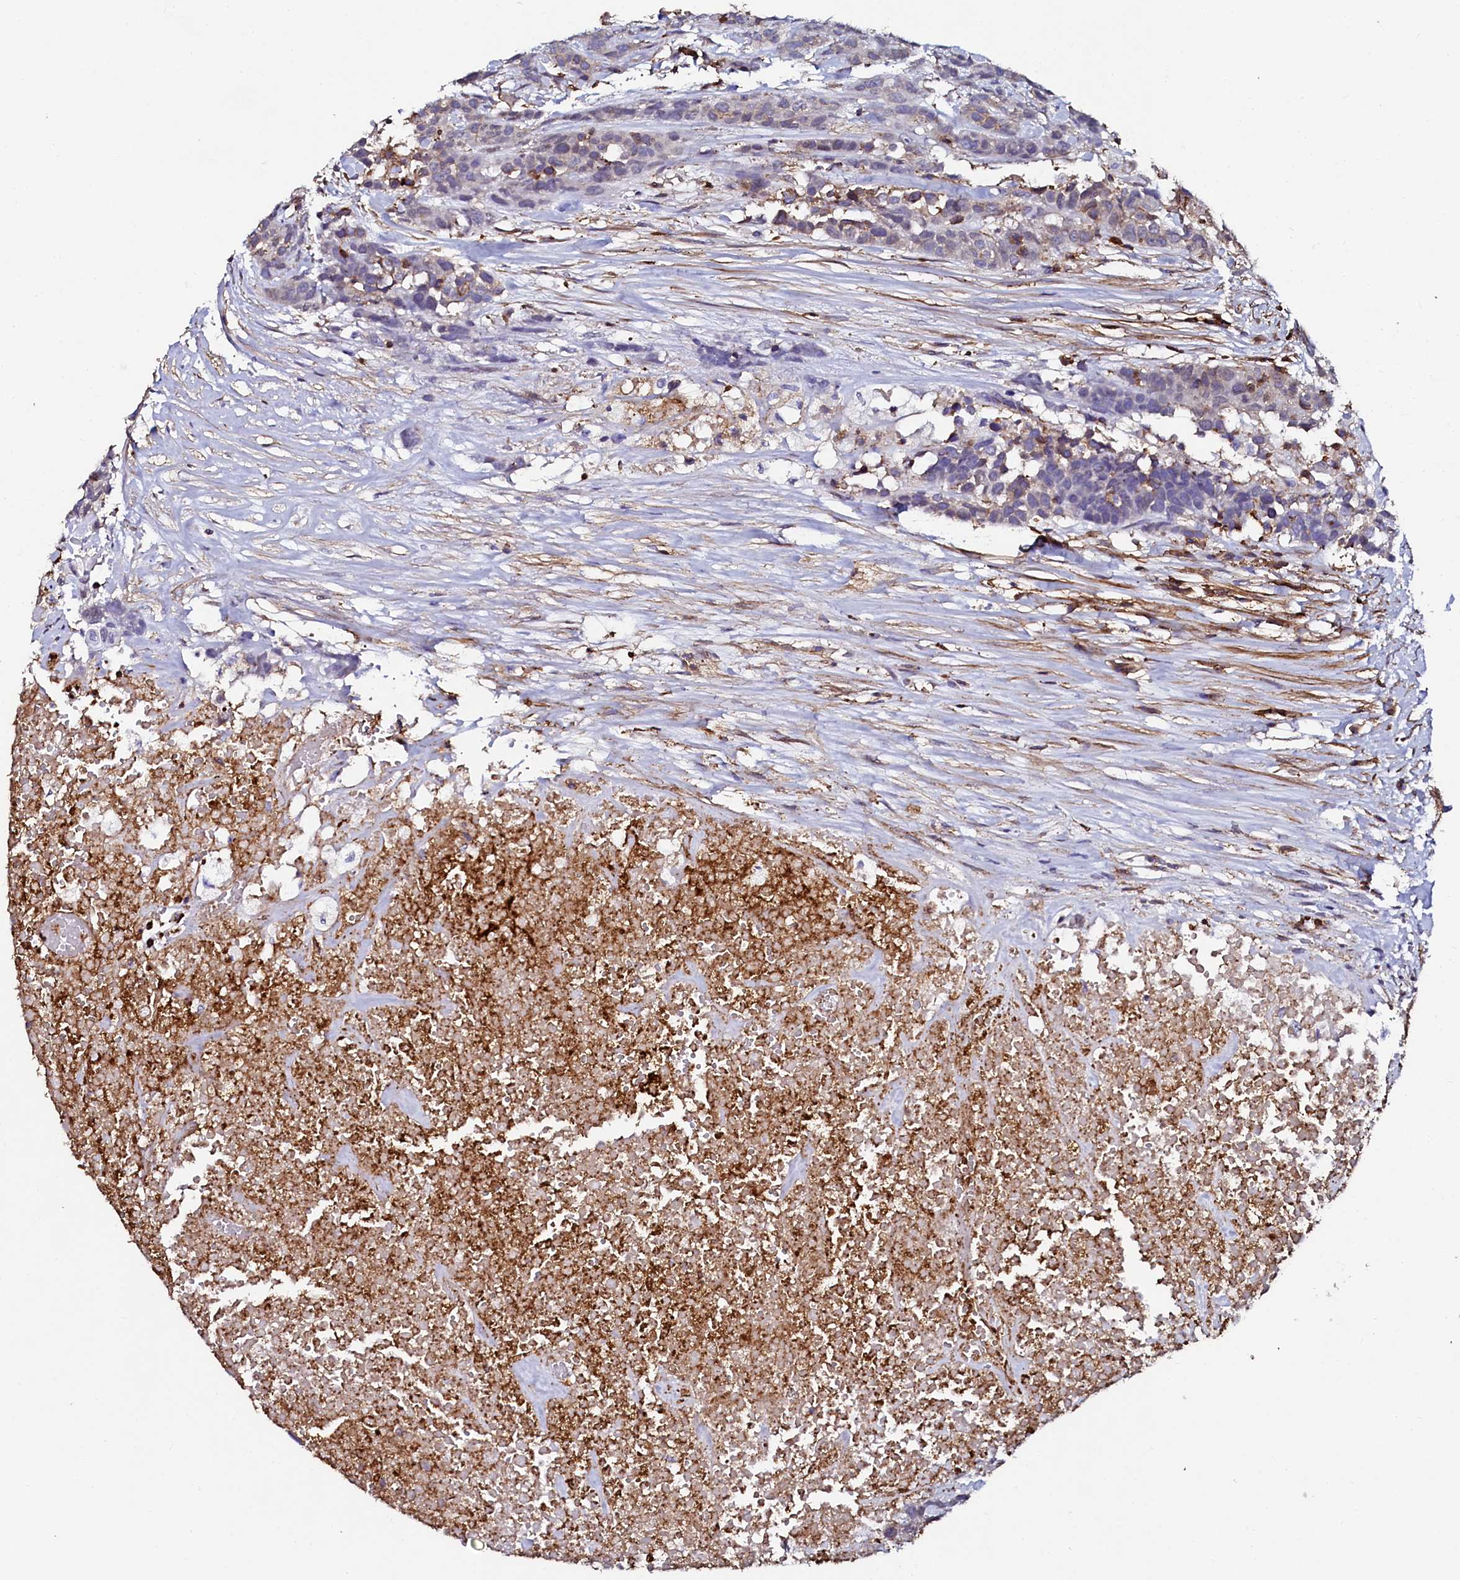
{"staining": {"intensity": "negative", "quantity": "none", "location": "none"}, "tissue": "head and neck cancer", "cell_type": "Tumor cells", "image_type": "cancer", "snomed": [{"axis": "morphology", "description": "Squamous cell carcinoma, NOS"}, {"axis": "topography", "description": "Head-Neck"}], "caption": "This is a photomicrograph of IHC staining of head and neck cancer, which shows no staining in tumor cells.", "gene": "AAAS", "patient": {"sex": "male", "age": 66}}